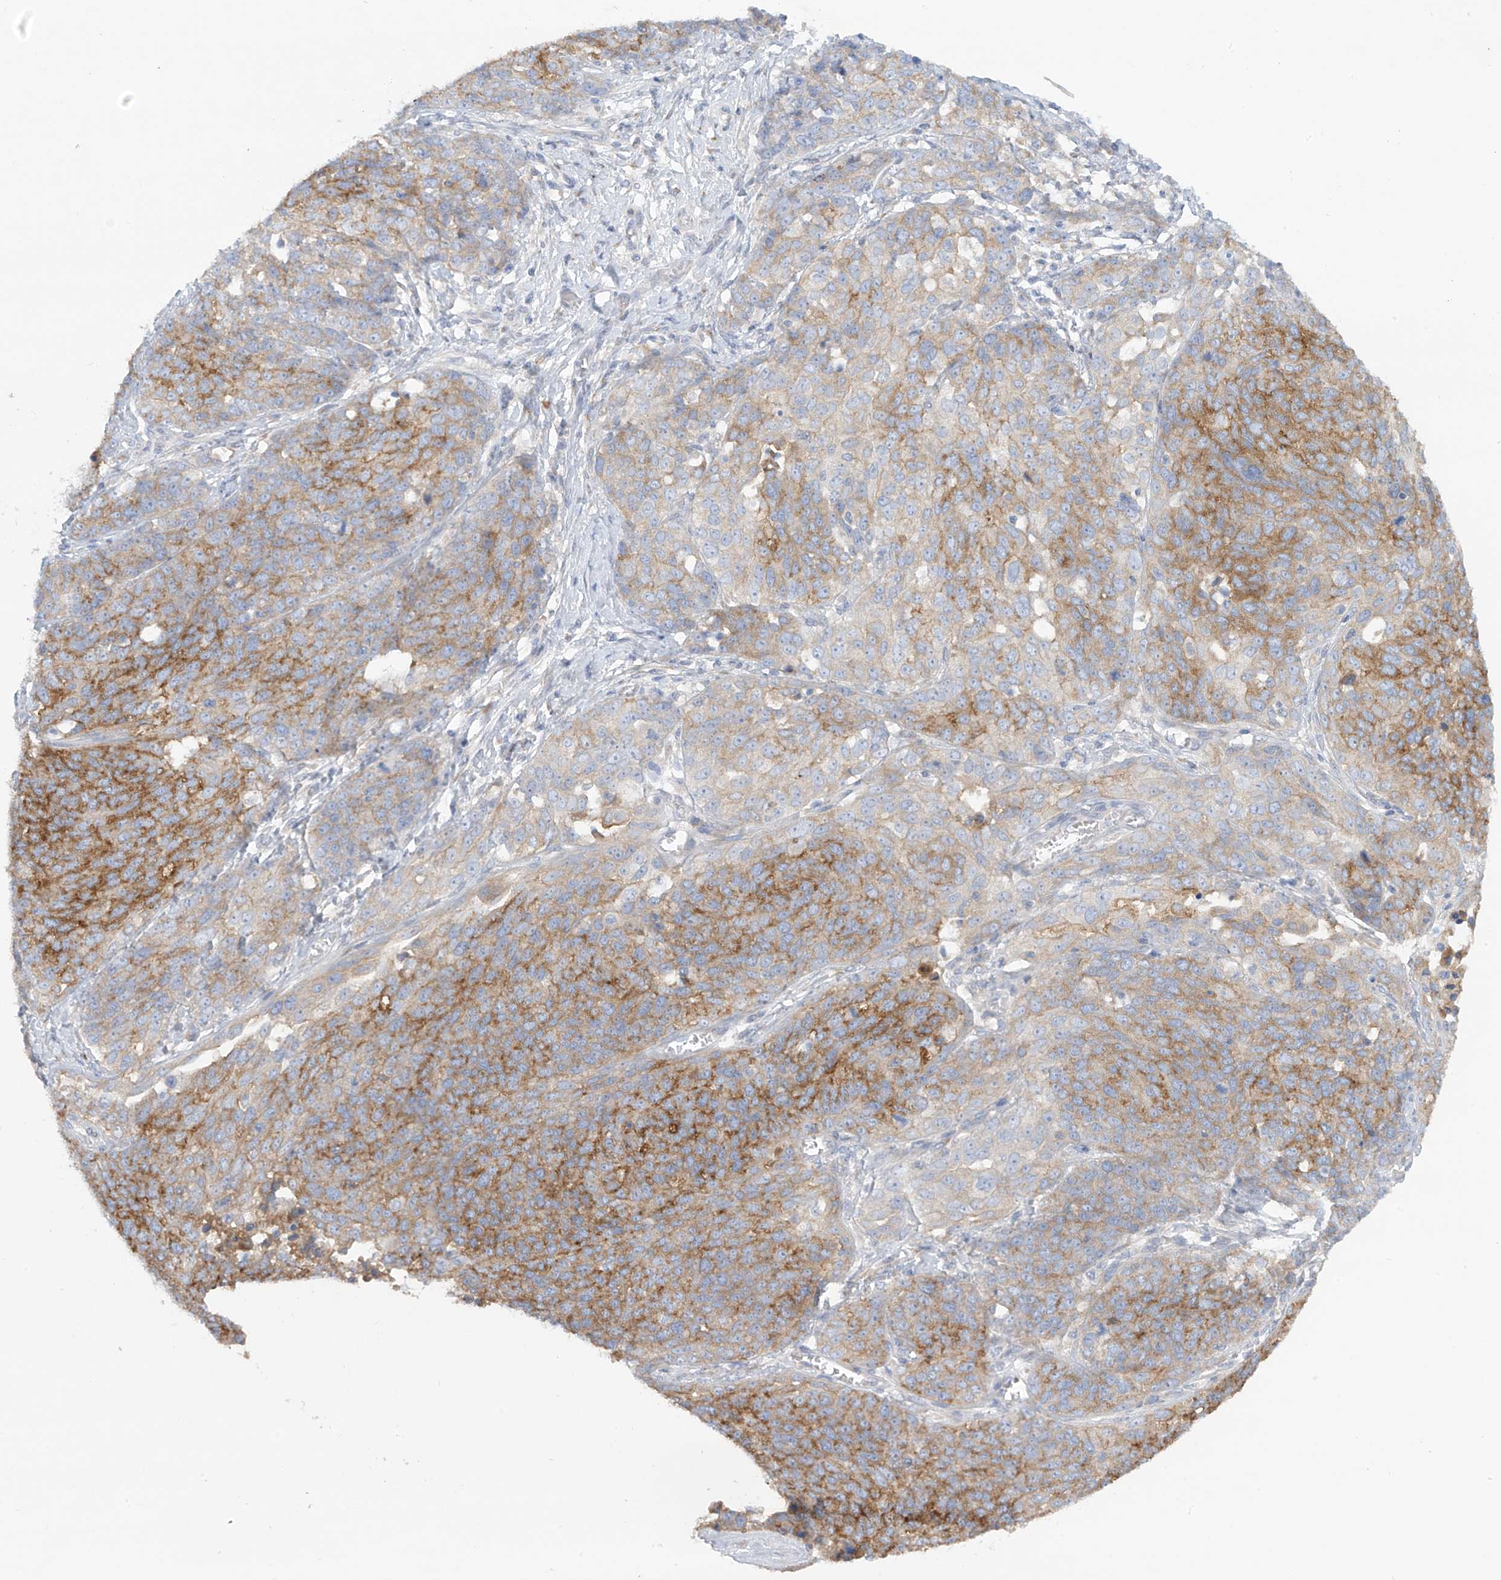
{"staining": {"intensity": "moderate", "quantity": ">75%", "location": "cytoplasmic/membranous"}, "tissue": "ovarian cancer", "cell_type": "Tumor cells", "image_type": "cancer", "snomed": [{"axis": "morphology", "description": "Cystadenocarcinoma, serous, NOS"}, {"axis": "topography", "description": "Ovary"}], "caption": "Ovarian cancer (serous cystadenocarcinoma) stained with DAB IHC demonstrates medium levels of moderate cytoplasmic/membranous positivity in approximately >75% of tumor cells.", "gene": "TRMT2B", "patient": {"sex": "female", "age": 44}}